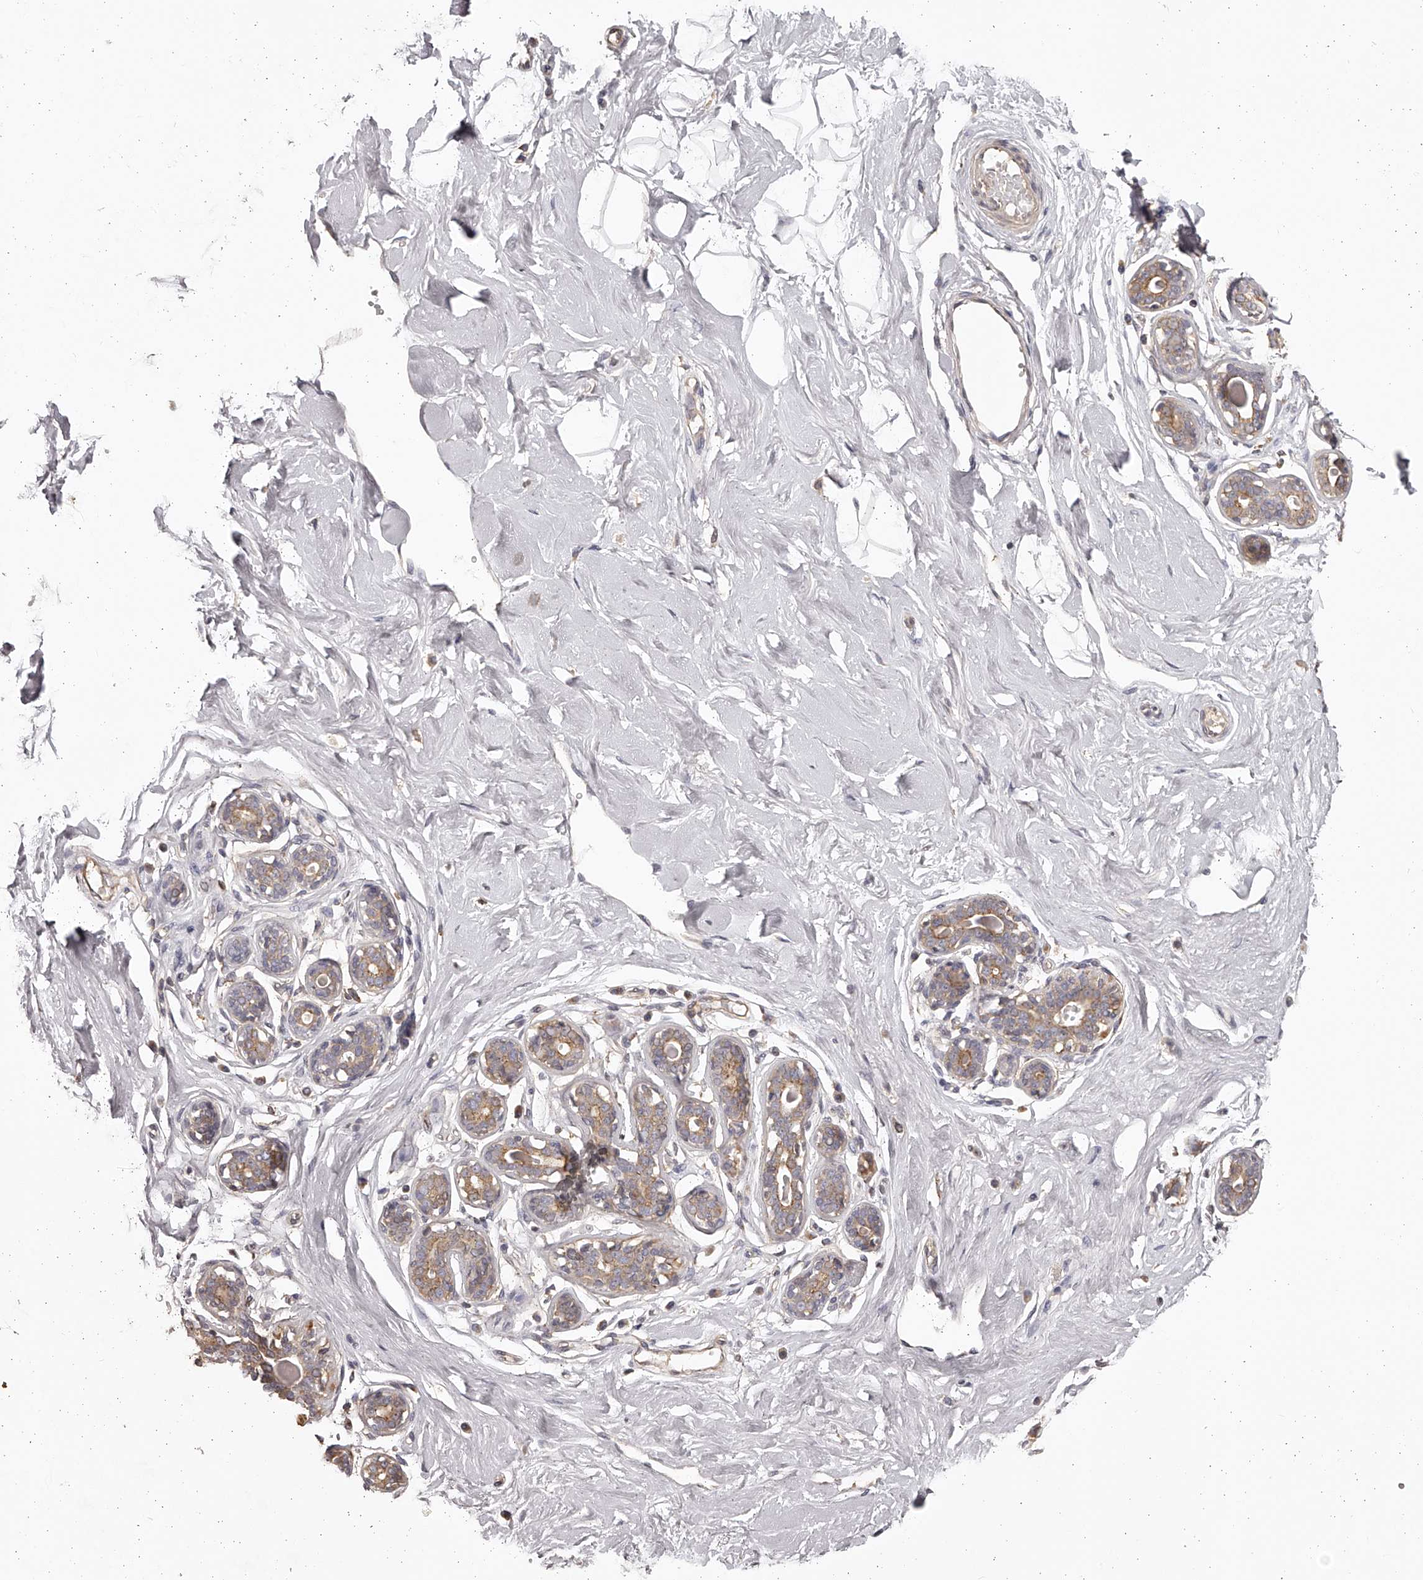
{"staining": {"intensity": "negative", "quantity": "none", "location": "none"}, "tissue": "breast", "cell_type": "Adipocytes", "image_type": "normal", "snomed": [{"axis": "morphology", "description": "Normal tissue, NOS"}, {"axis": "morphology", "description": "Adenoma, NOS"}, {"axis": "topography", "description": "Breast"}], "caption": "High power microscopy image of an IHC histopathology image of normal breast, revealing no significant expression in adipocytes.", "gene": "TNN", "patient": {"sex": "female", "age": 23}}